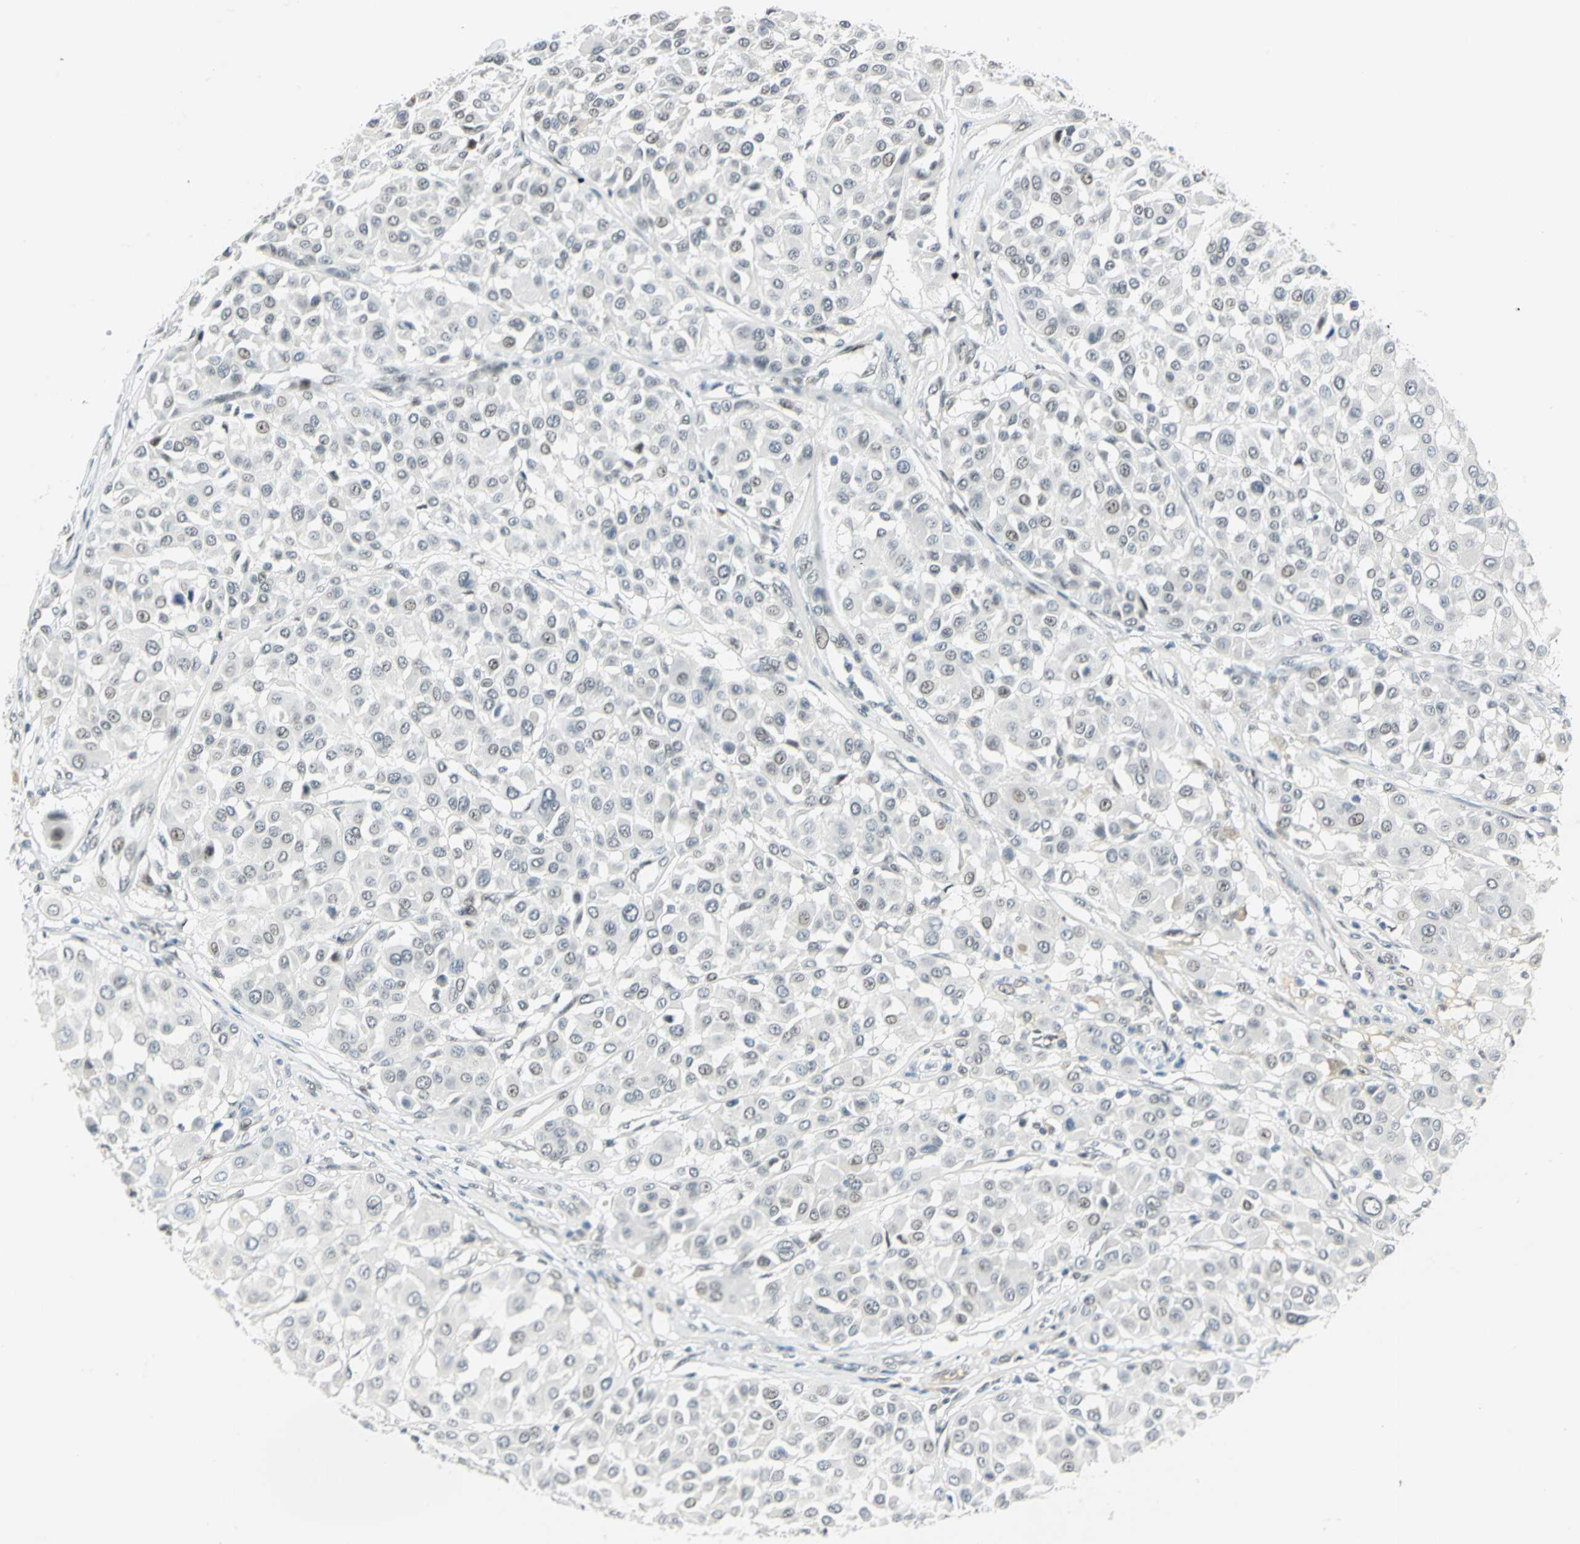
{"staining": {"intensity": "negative", "quantity": "none", "location": "none"}, "tissue": "melanoma", "cell_type": "Tumor cells", "image_type": "cancer", "snomed": [{"axis": "morphology", "description": "Malignant melanoma, Metastatic site"}, {"axis": "topography", "description": "Soft tissue"}], "caption": "Photomicrograph shows no protein positivity in tumor cells of melanoma tissue.", "gene": "MTMR10", "patient": {"sex": "male", "age": 41}}